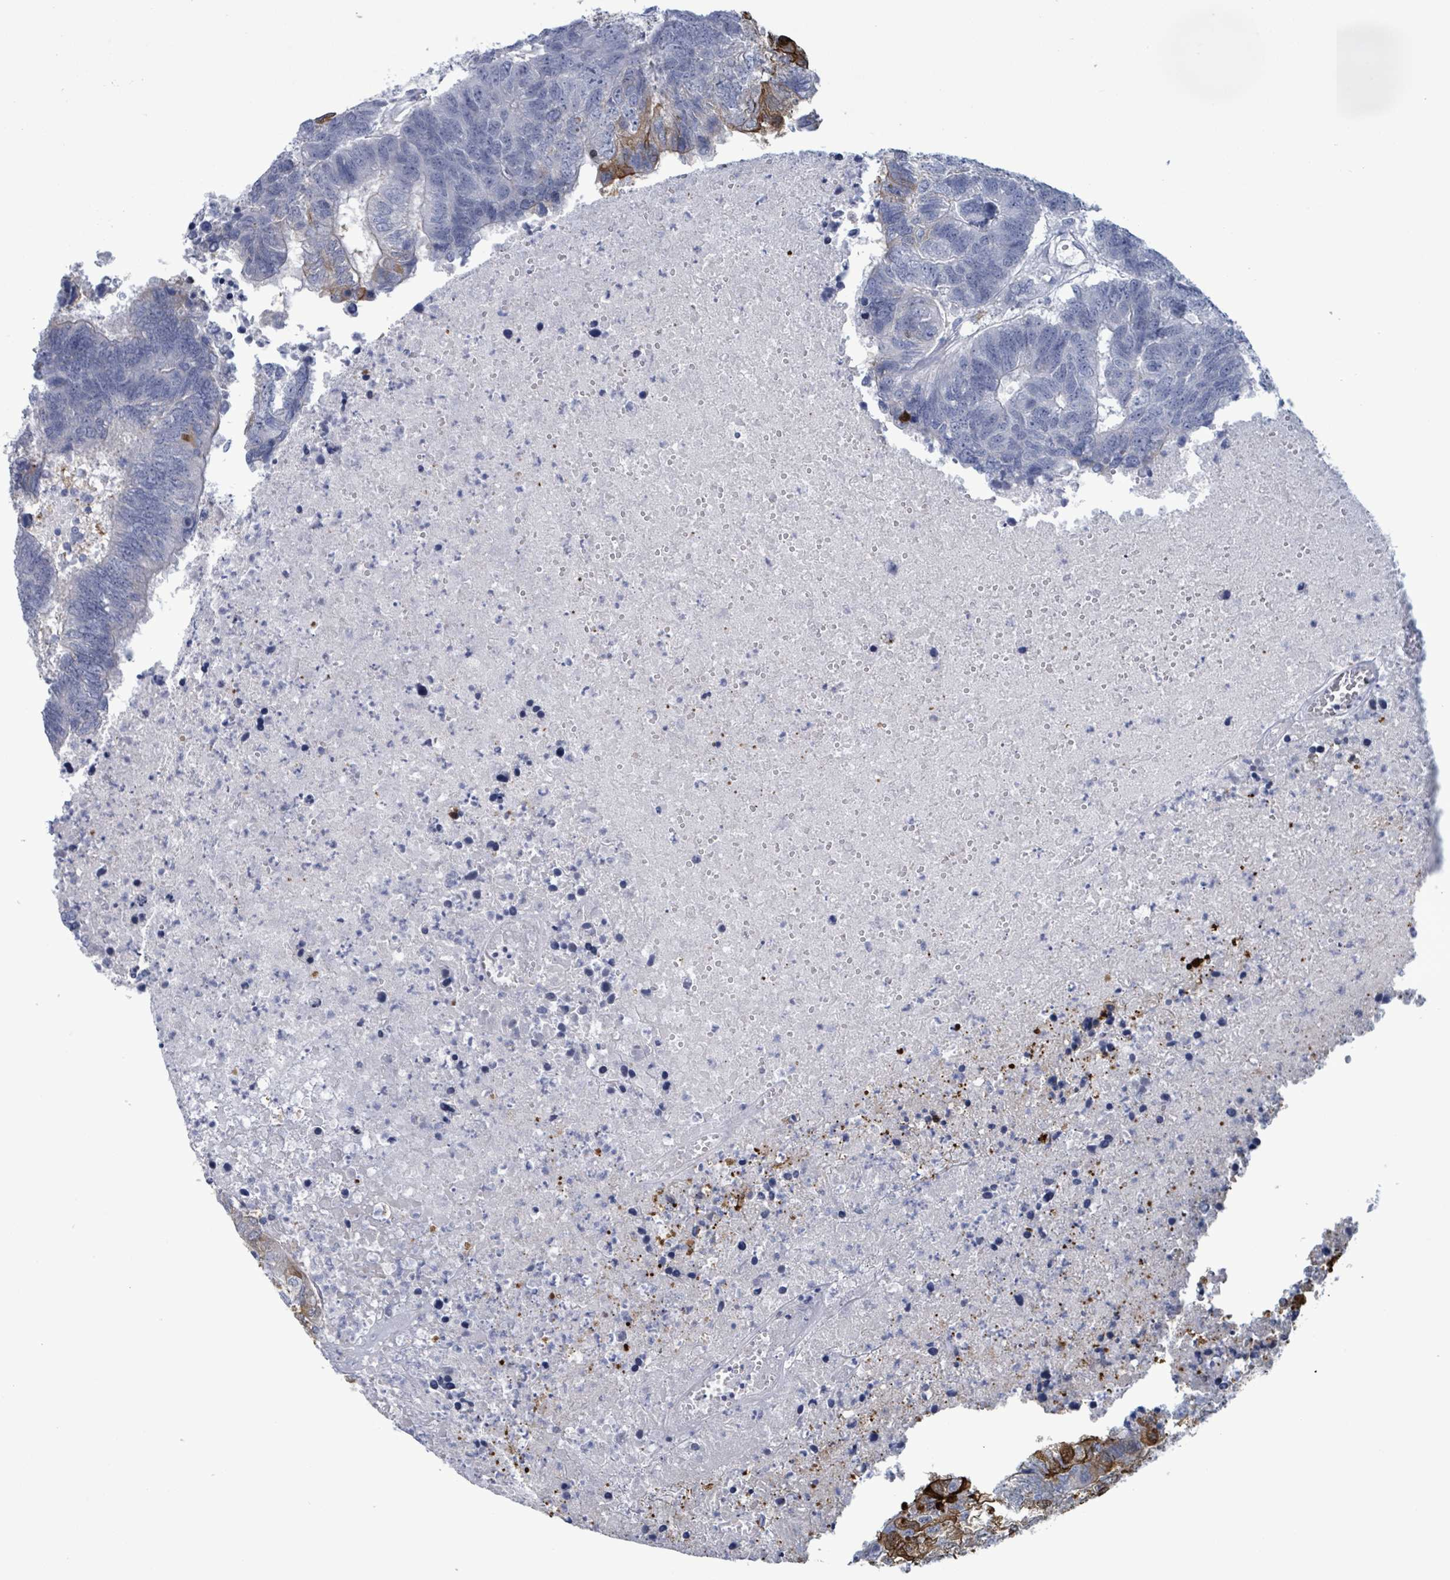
{"staining": {"intensity": "moderate", "quantity": "<25%", "location": "cytoplasmic/membranous"}, "tissue": "colorectal cancer", "cell_type": "Tumor cells", "image_type": "cancer", "snomed": [{"axis": "morphology", "description": "Adenocarcinoma, NOS"}, {"axis": "topography", "description": "Colon"}], "caption": "Tumor cells display low levels of moderate cytoplasmic/membranous staining in about <25% of cells in adenocarcinoma (colorectal).", "gene": "ZNF771", "patient": {"sex": "female", "age": 48}}